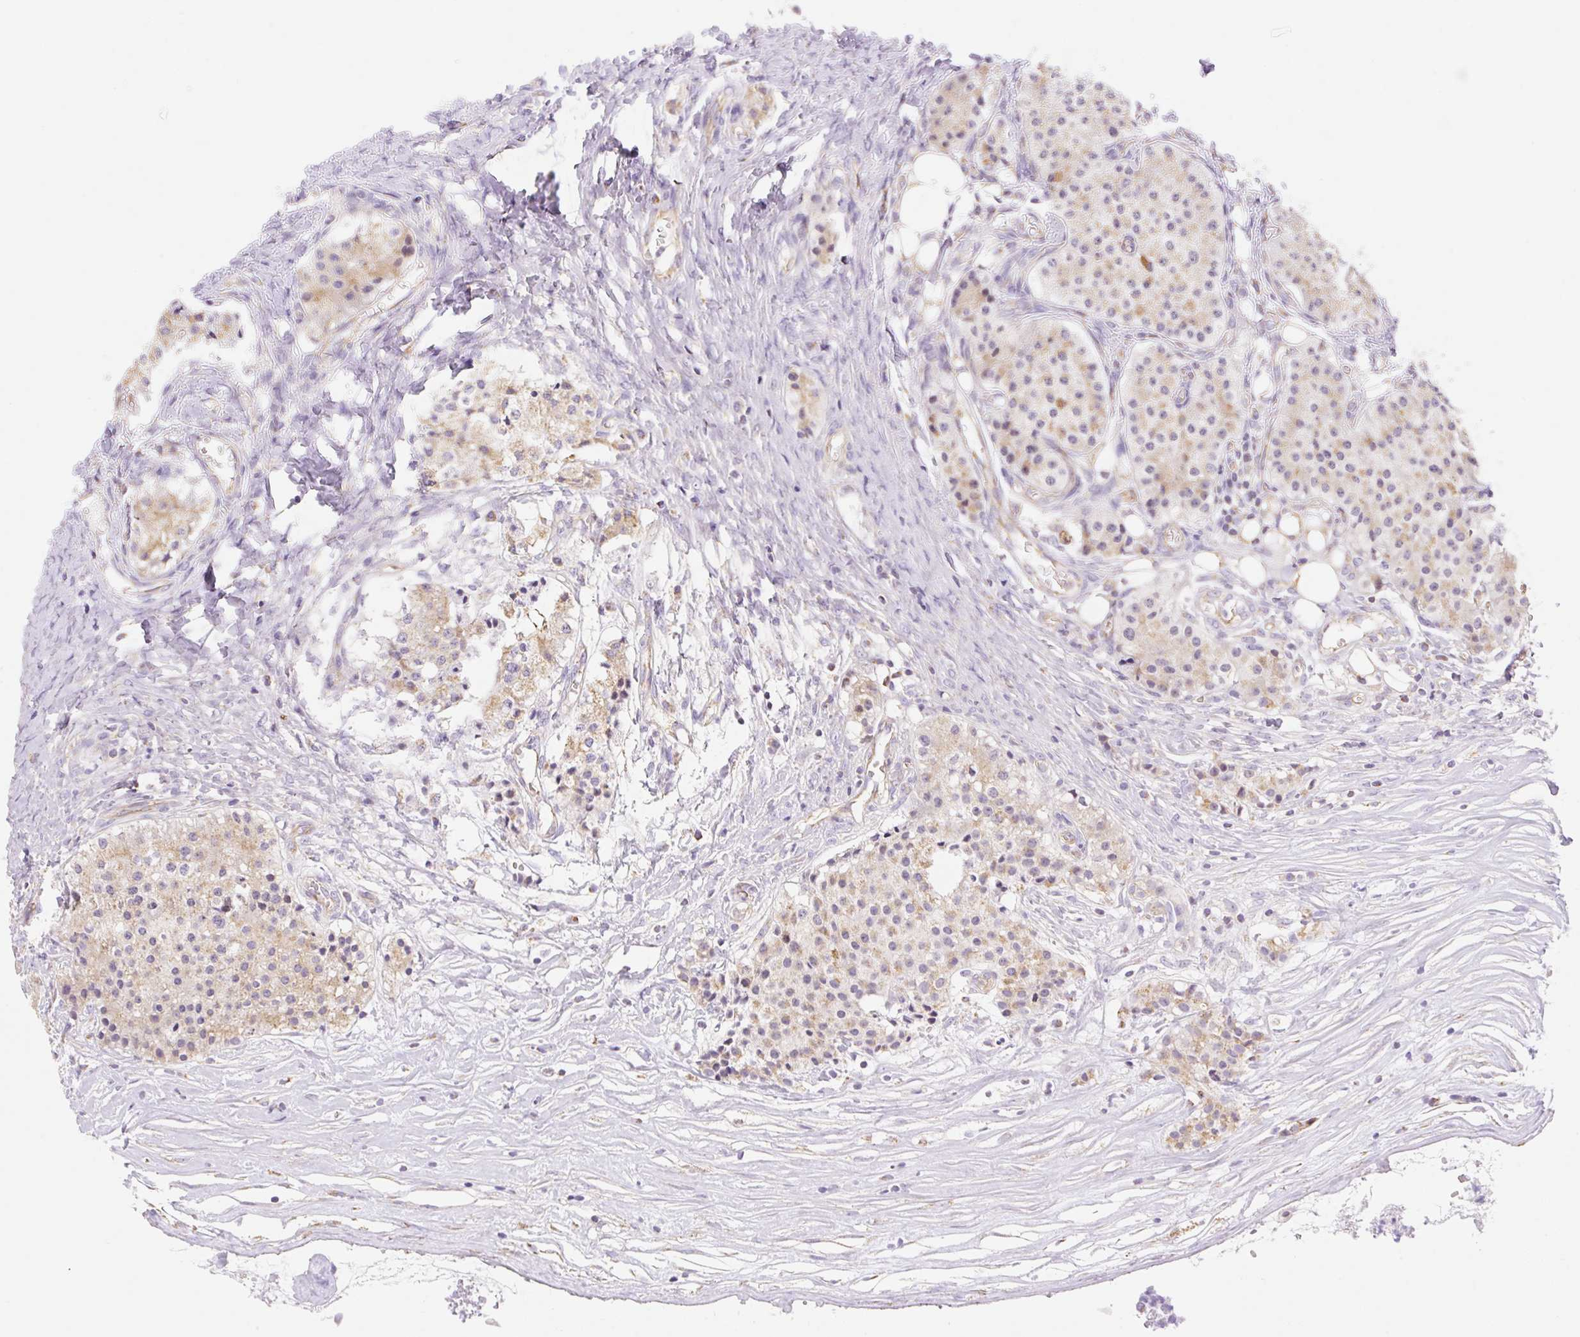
{"staining": {"intensity": "moderate", "quantity": "25%-75%", "location": "cytoplasmic/membranous"}, "tissue": "carcinoid", "cell_type": "Tumor cells", "image_type": "cancer", "snomed": [{"axis": "morphology", "description": "Carcinoid, malignant, NOS"}, {"axis": "topography", "description": "Colon"}], "caption": "The immunohistochemical stain highlights moderate cytoplasmic/membranous expression in tumor cells of malignant carcinoid tissue. (DAB (3,3'-diaminobenzidine) IHC with brightfield microscopy, high magnification).", "gene": "ESAM", "patient": {"sex": "female", "age": 52}}